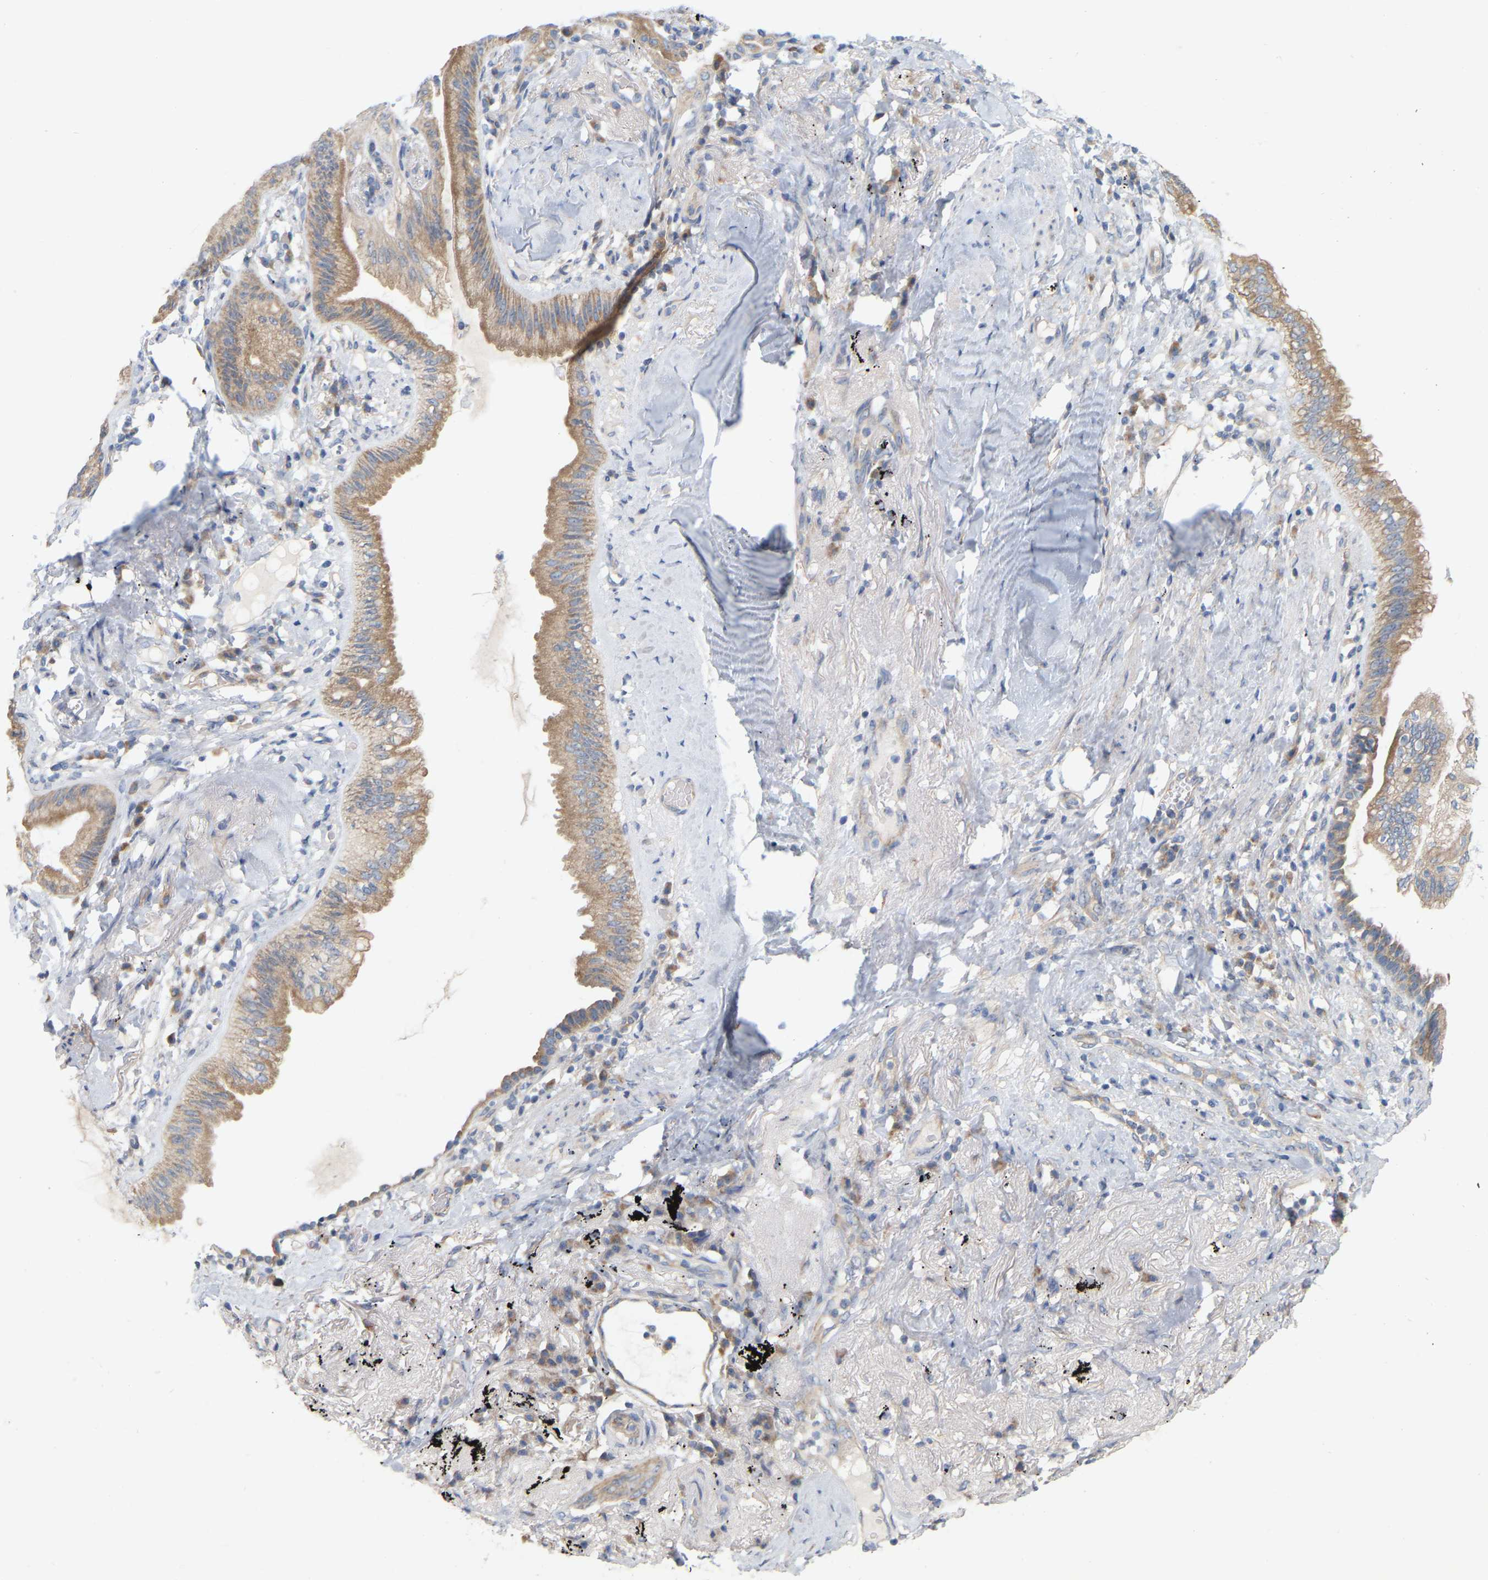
{"staining": {"intensity": "moderate", "quantity": ">75%", "location": "cytoplasmic/membranous"}, "tissue": "lung cancer", "cell_type": "Tumor cells", "image_type": "cancer", "snomed": [{"axis": "morphology", "description": "Normal tissue, NOS"}, {"axis": "morphology", "description": "Adenocarcinoma, NOS"}, {"axis": "topography", "description": "Bronchus"}, {"axis": "topography", "description": "Lung"}], "caption": "There is medium levels of moderate cytoplasmic/membranous staining in tumor cells of adenocarcinoma (lung), as demonstrated by immunohistochemical staining (brown color).", "gene": "MINDY4", "patient": {"sex": "female", "age": 70}}